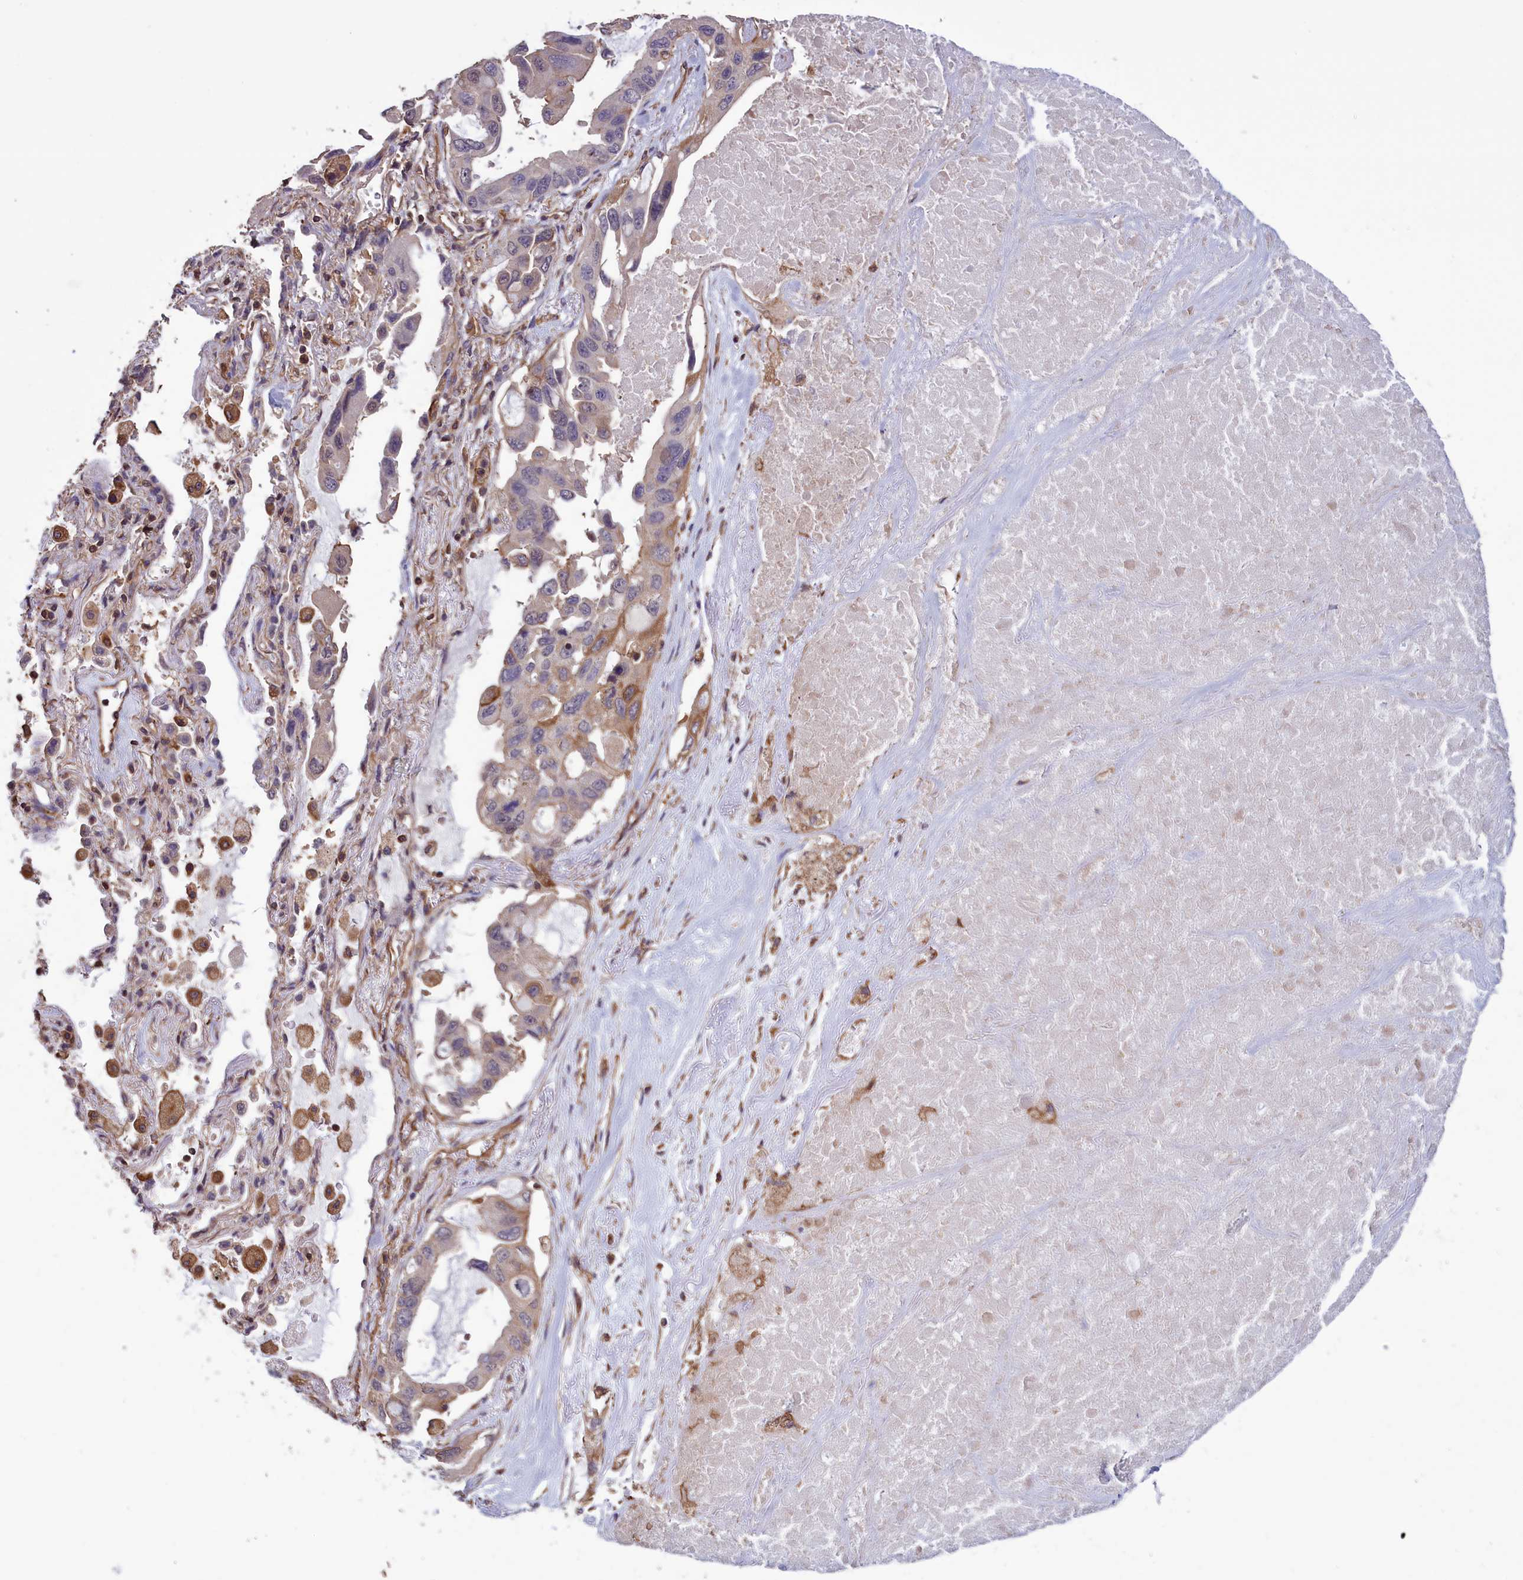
{"staining": {"intensity": "moderate", "quantity": "25%-75%", "location": "cytoplasmic/membranous"}, "tissue": "lung cancer", "cell_type": "Tumor cells", "image_type": "cancer", "snomed": [{"axis": "morphology", "description": "Squamous cell carcinoma, NOS"}, {"axis": "topography", "description": "Lung"}], "caption": "Tumor cells show moderate cytoplasmic/membranous expression in about 25%-75% of cells in lung squamous cell carcinoma.", "gene": "DAPK3", "patient": {"sex": "female", "age": 73}}